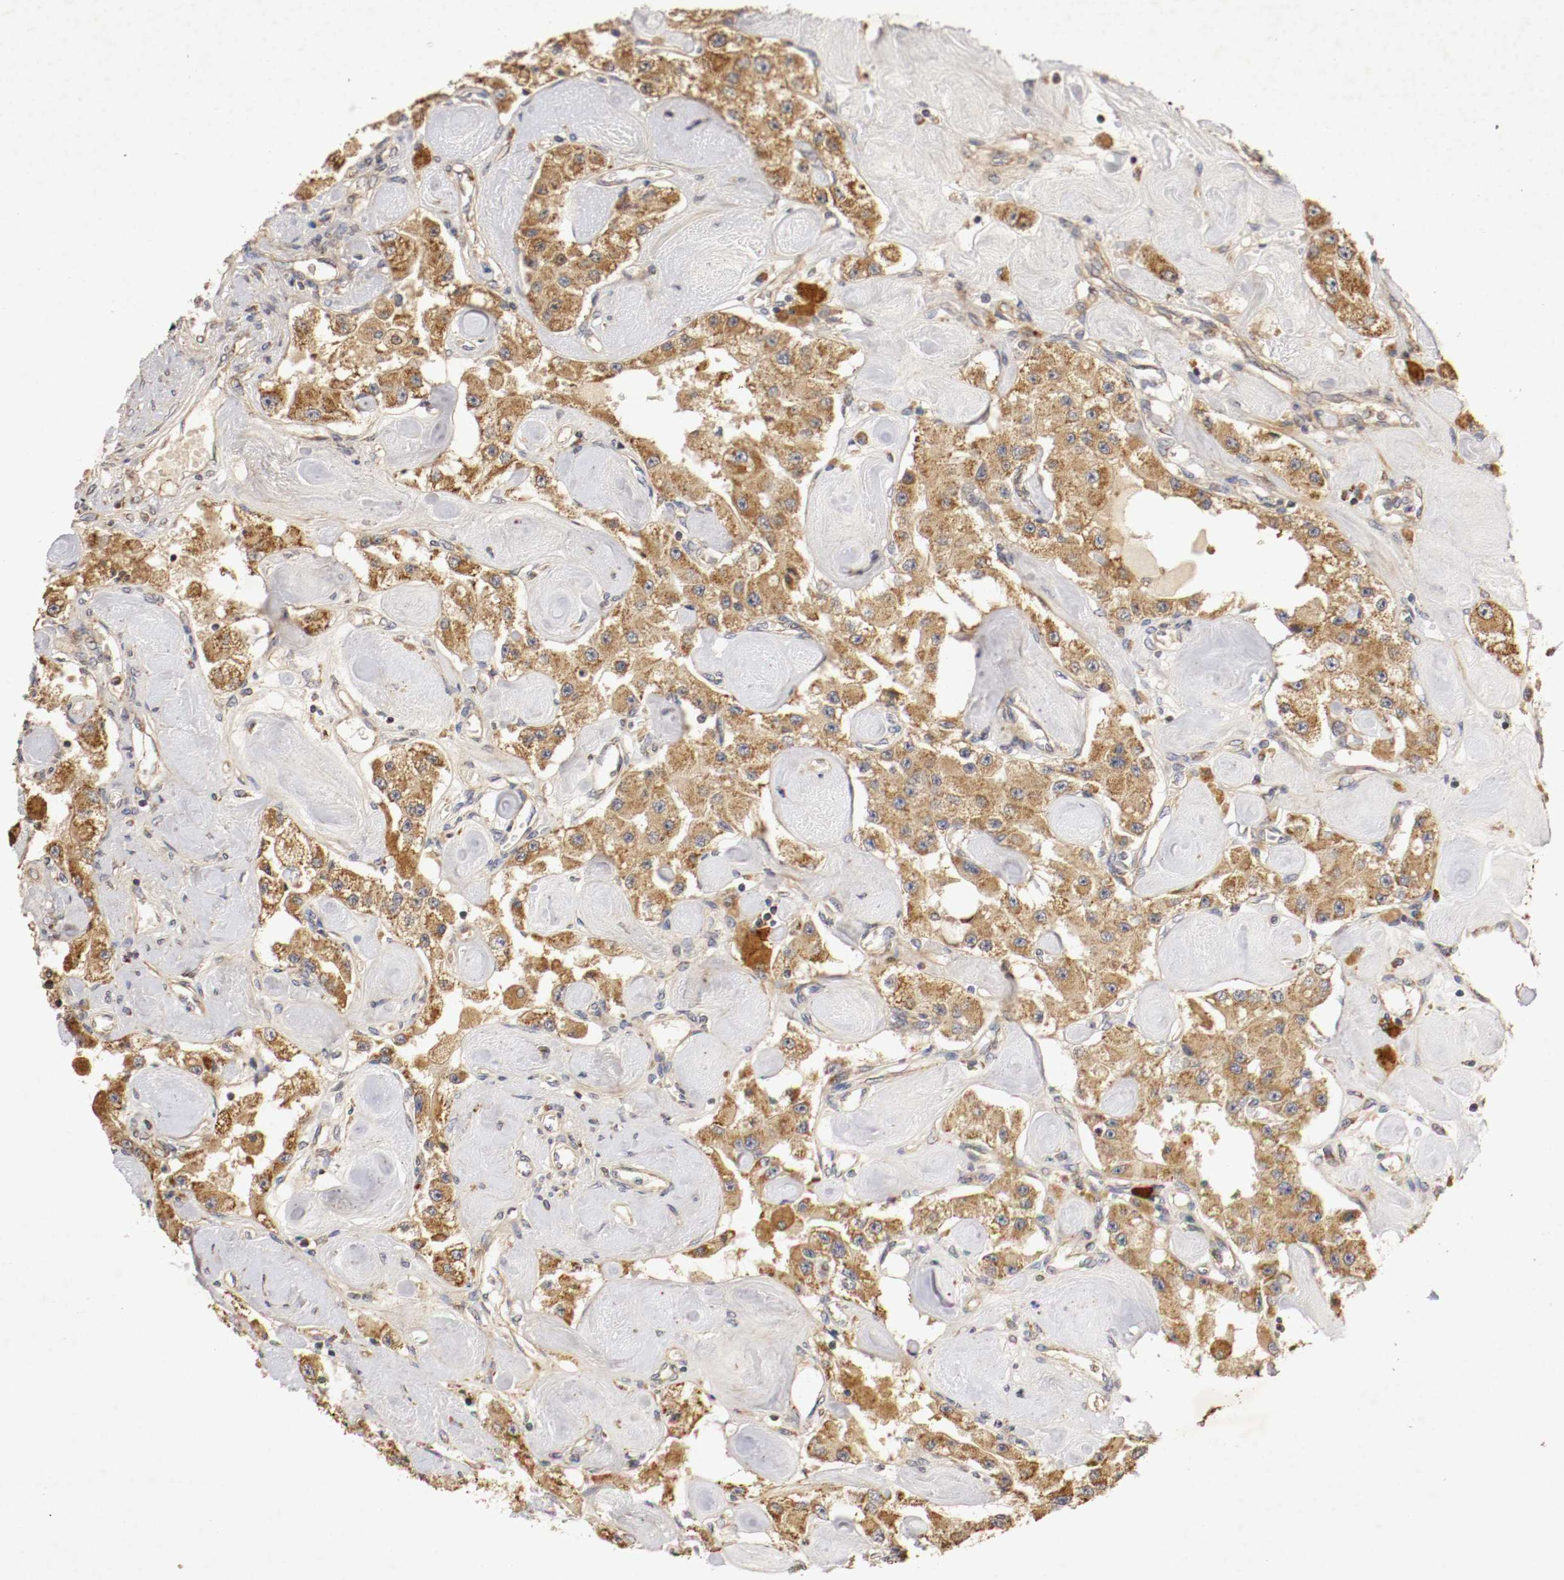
{"staining": {"intensity": "strong", "quantity": ">75%", "location": "cytoplasmic/membranous"}, "tissue": "carcinoid", "cell_type": "Tumor cells", "image_type": "cancer", "snomed": [{"axis": "morphology", "description": "Carcinoid, malignant, NOS"}, {"axis": "topography", "description": "Pancreas"}], "caption": "About >75% of tumor cells in carcinoid display strong cytoplasmic/membranous protein positivity as visualized by brown immunohistochemical staining.", "gene": "VEZT", "patient": {"sex": "male", "age": 41}}